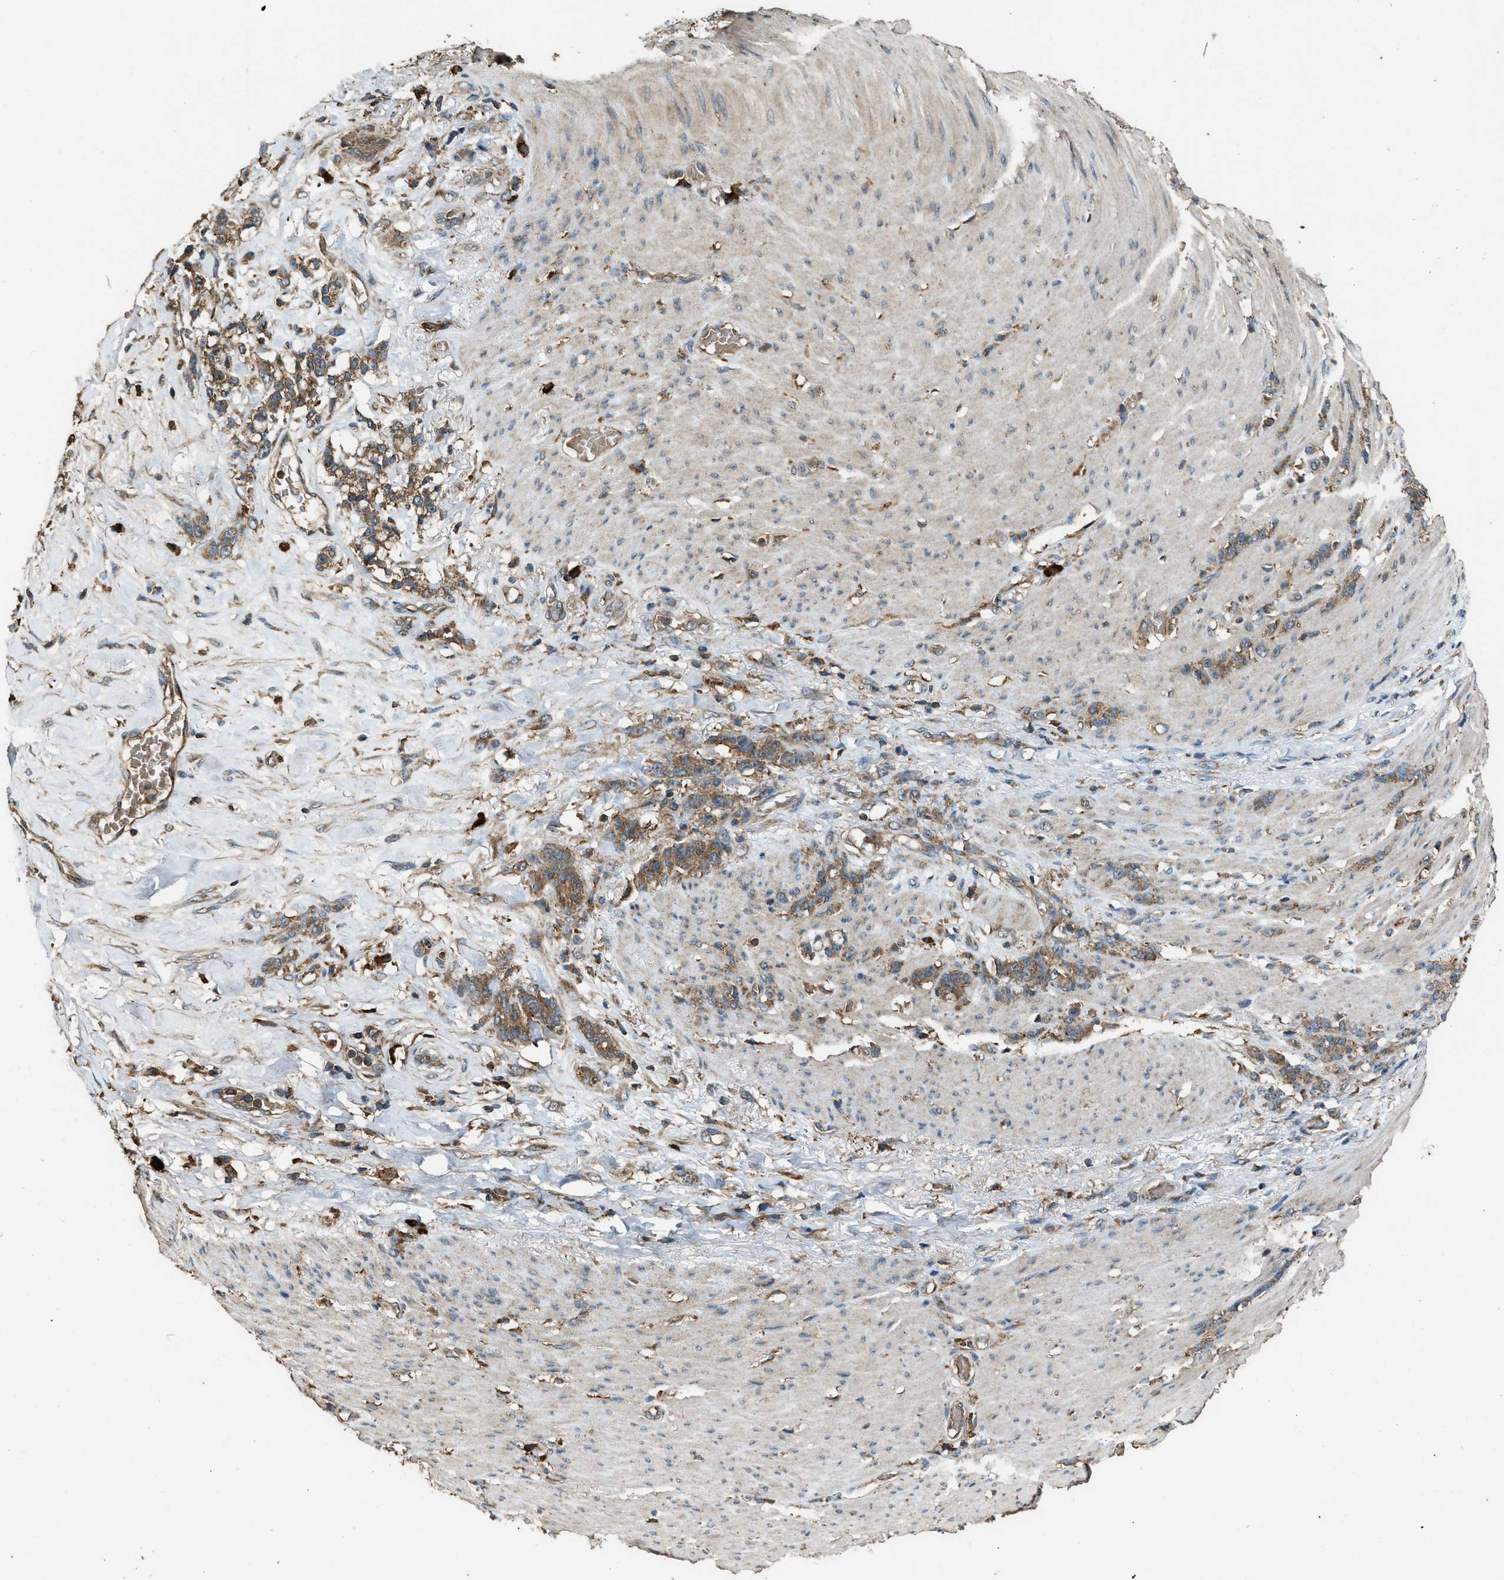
{"staining": {"intensity": "moderate", "quantity": ">75%", "location": "cytoplasmic/membranous"}, "tissue": "stomach cancer", "cell_type": "Tumor cells", "image_type": "cancer", "snomed": [{"axis": "morphology", "description": "Adenocarcinoma, NOS"}, {"axis": "topography", "description": "Stomach, lower"}], "caption": "There is medium levels of moderate cytoplasmic/membranous staining in tumor cells of stomach cancer, as demonstrated by immunohistochemical staining (brown color).", "gene": "MAP3K8", "patient": {"sex": "male", "age": 88}}